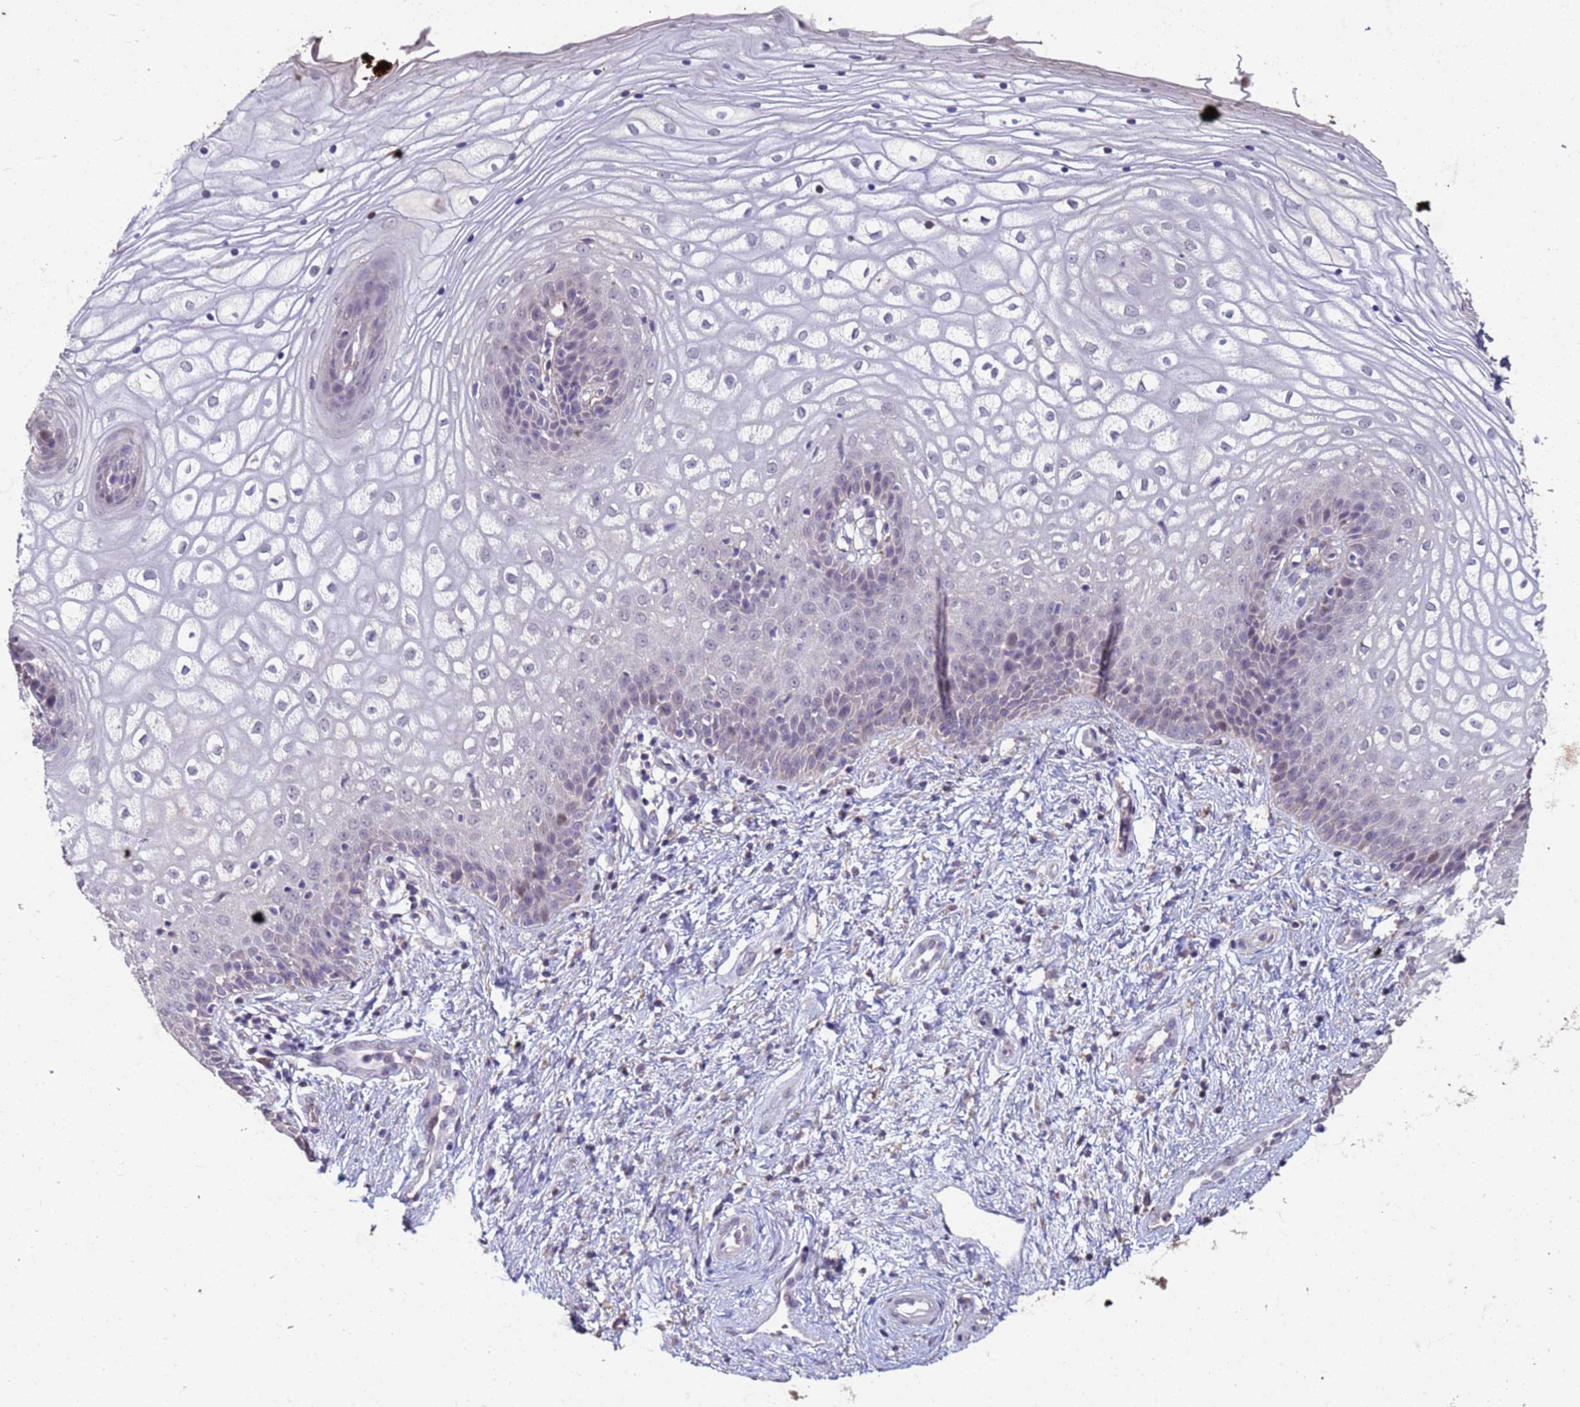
{"staining": {"intensity": "negative", "quantity": "none", "location": "none"}, "tissue": "vagina", "cell_type": "Squamous epithelial cells", "image_type": "normal", "snomed": [{"axis": "morphology", "description": "Normal tissue, NOS"}, {"axis": "topography", "description": "Vagina"}], "caption": "IHC of unremarkable human vagina exhibits no staining in squamous epithelial cells.", "gene": "SLC25A15", "patient": {"sex": "female", "age": 34}}